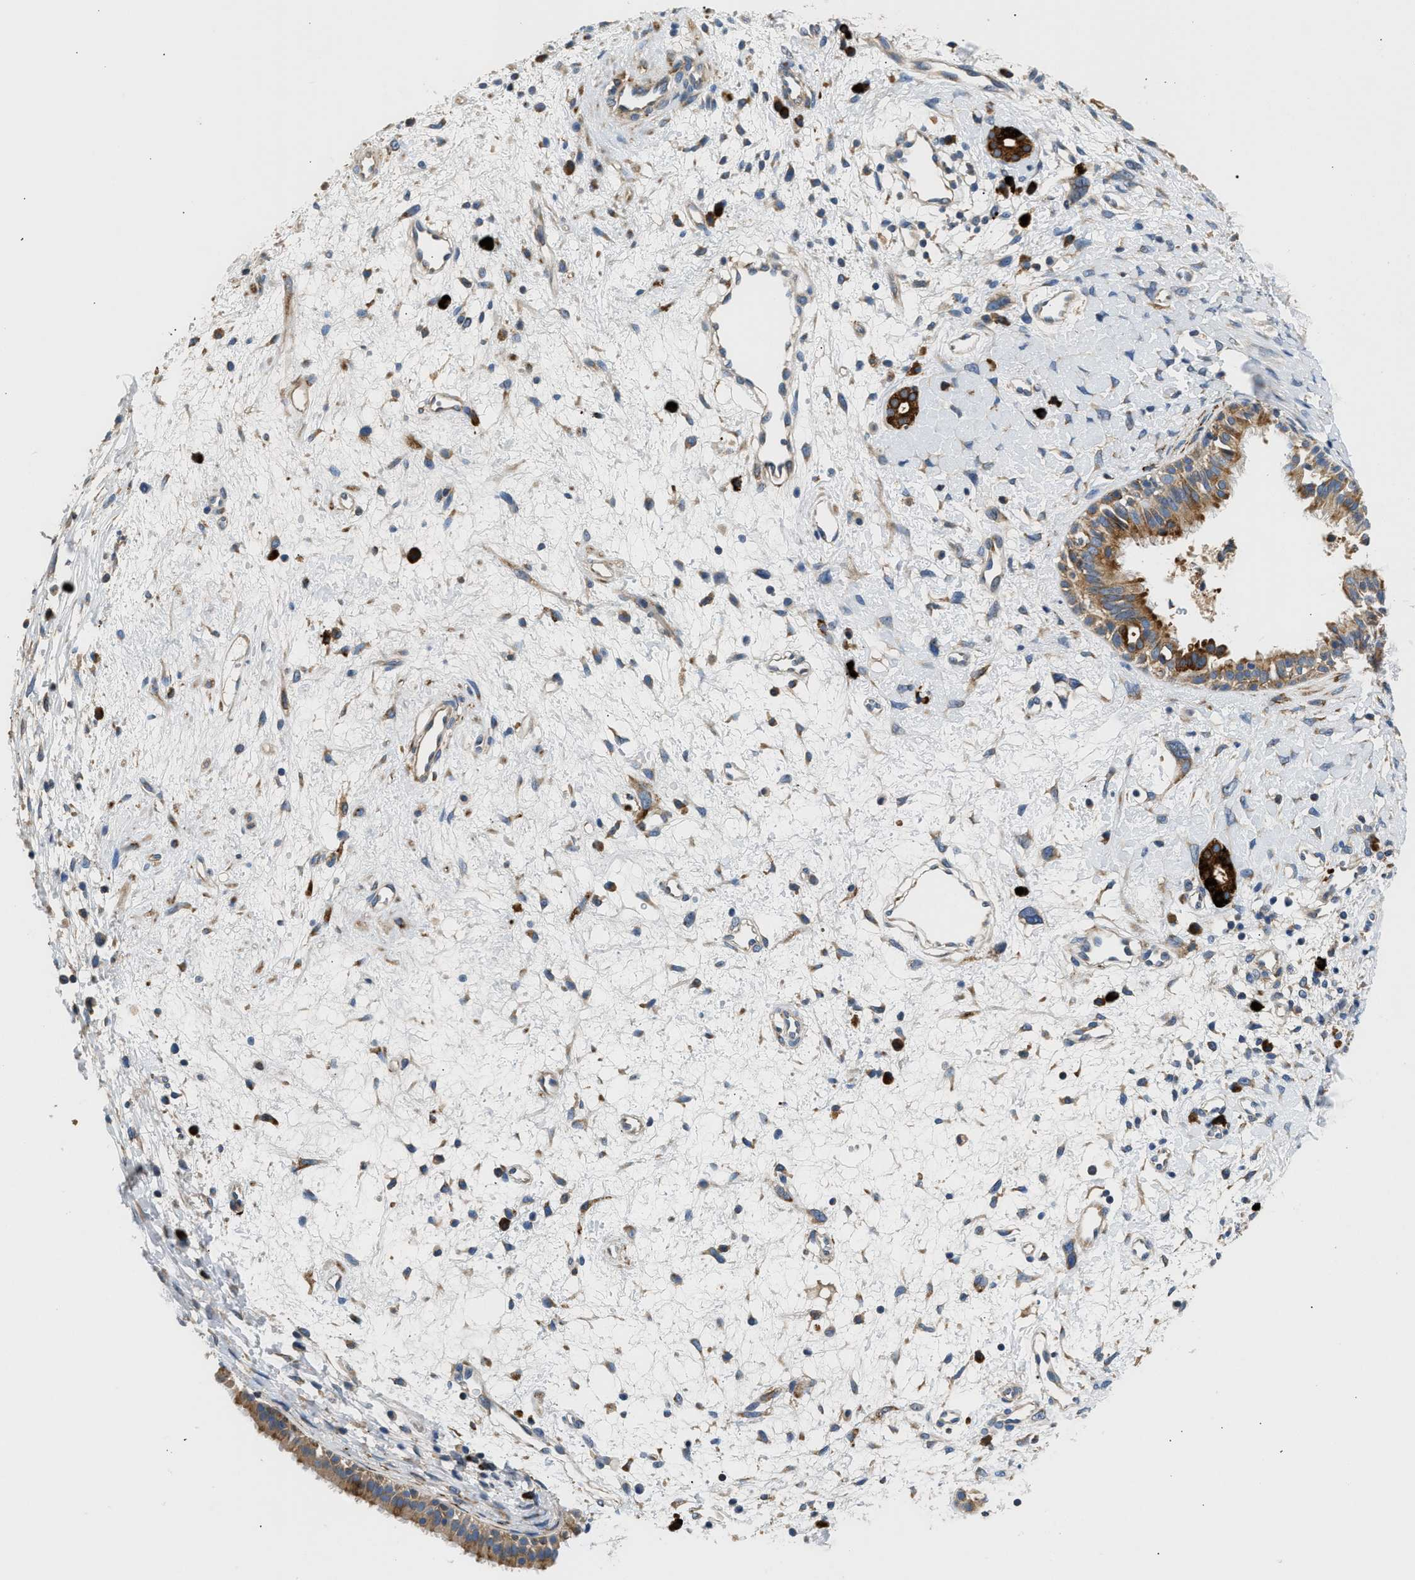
{"staining": {"intensity": "moderate", "quantity": ">75%", "location": "cytoplasmic/membranous"}, "tissue": "nasopharynx", "cell_type": "Respiratory epithelial cells", "image_type": "normal", "snomed": [{"axis": "morphology", "description": "Normal tissue, NOS"}, {"axis": "topography", "description": "Nasopharynx"}], "caption": "The photomicrograph shows a brown stain indicating the presence of a protein in the cytoplasmic/membranous of respiratory epithelial cells in nasopharynx.", "gene": "AMZ1", "patient": {"sex": "male", "age": 22}}